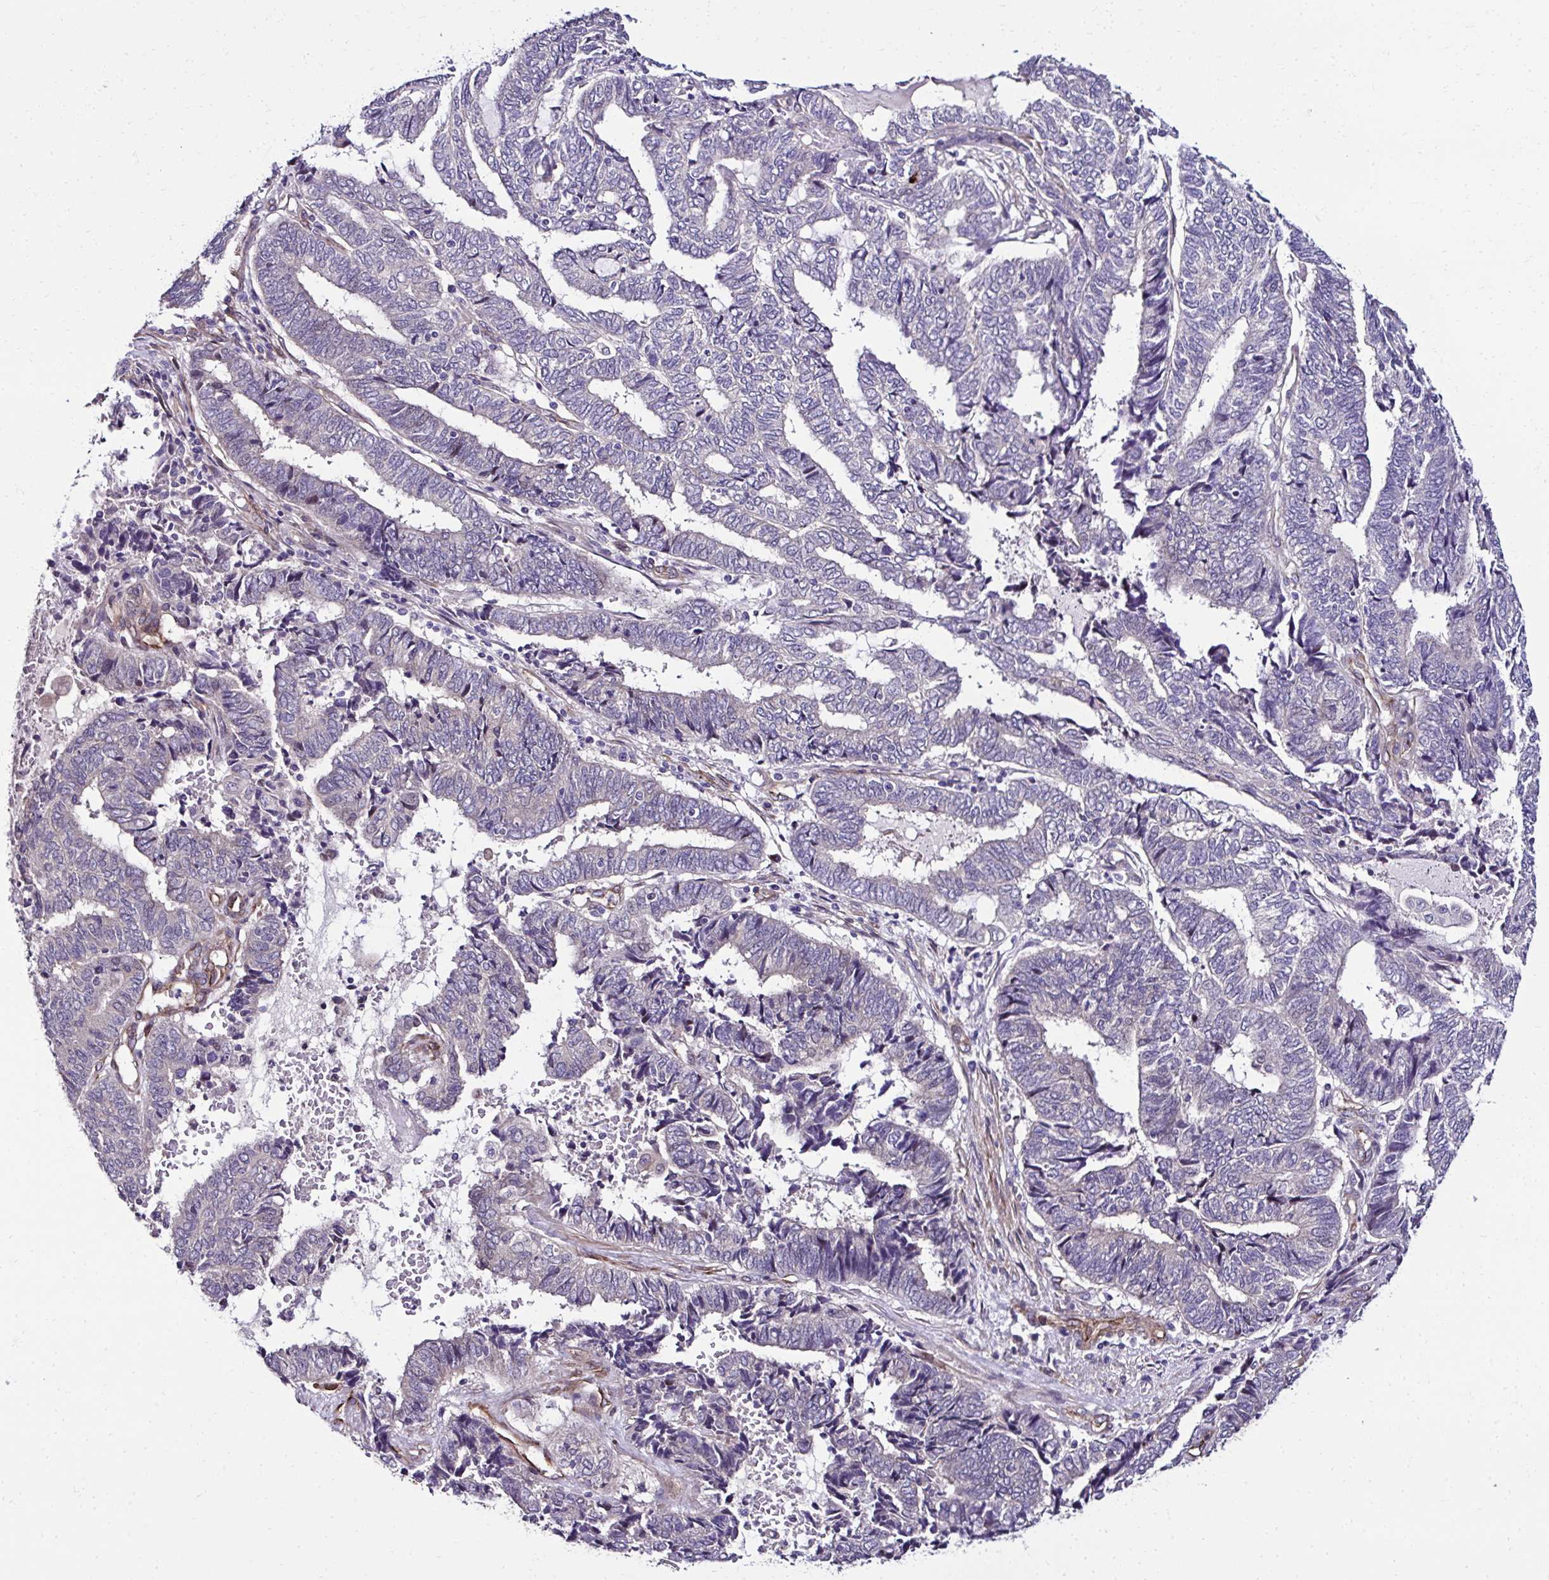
{"staining": {"intensity": "negative", "quantity": "none", "location": "none"}, "tissue": "endometrial cancer", "cell_type": "Tumor cells", "image_type": "cancer", "snomed": [{"axis": "morphology", "description": "Adenocarcinoma, NOS"}, {"axis": "topography", "description": "Uterus"}, {"axis": "topography", "description": "Endometrium"}], "caption": "Immunohistochemistry micrograph of neoplastic tissue: endometrial cancer stained with DAB (3,3'-diaminobenzidine) displays no significant protein positivity in tumor cells.", "gene": "TRIM52", "patient": {"sex": "female", "age": 70}}